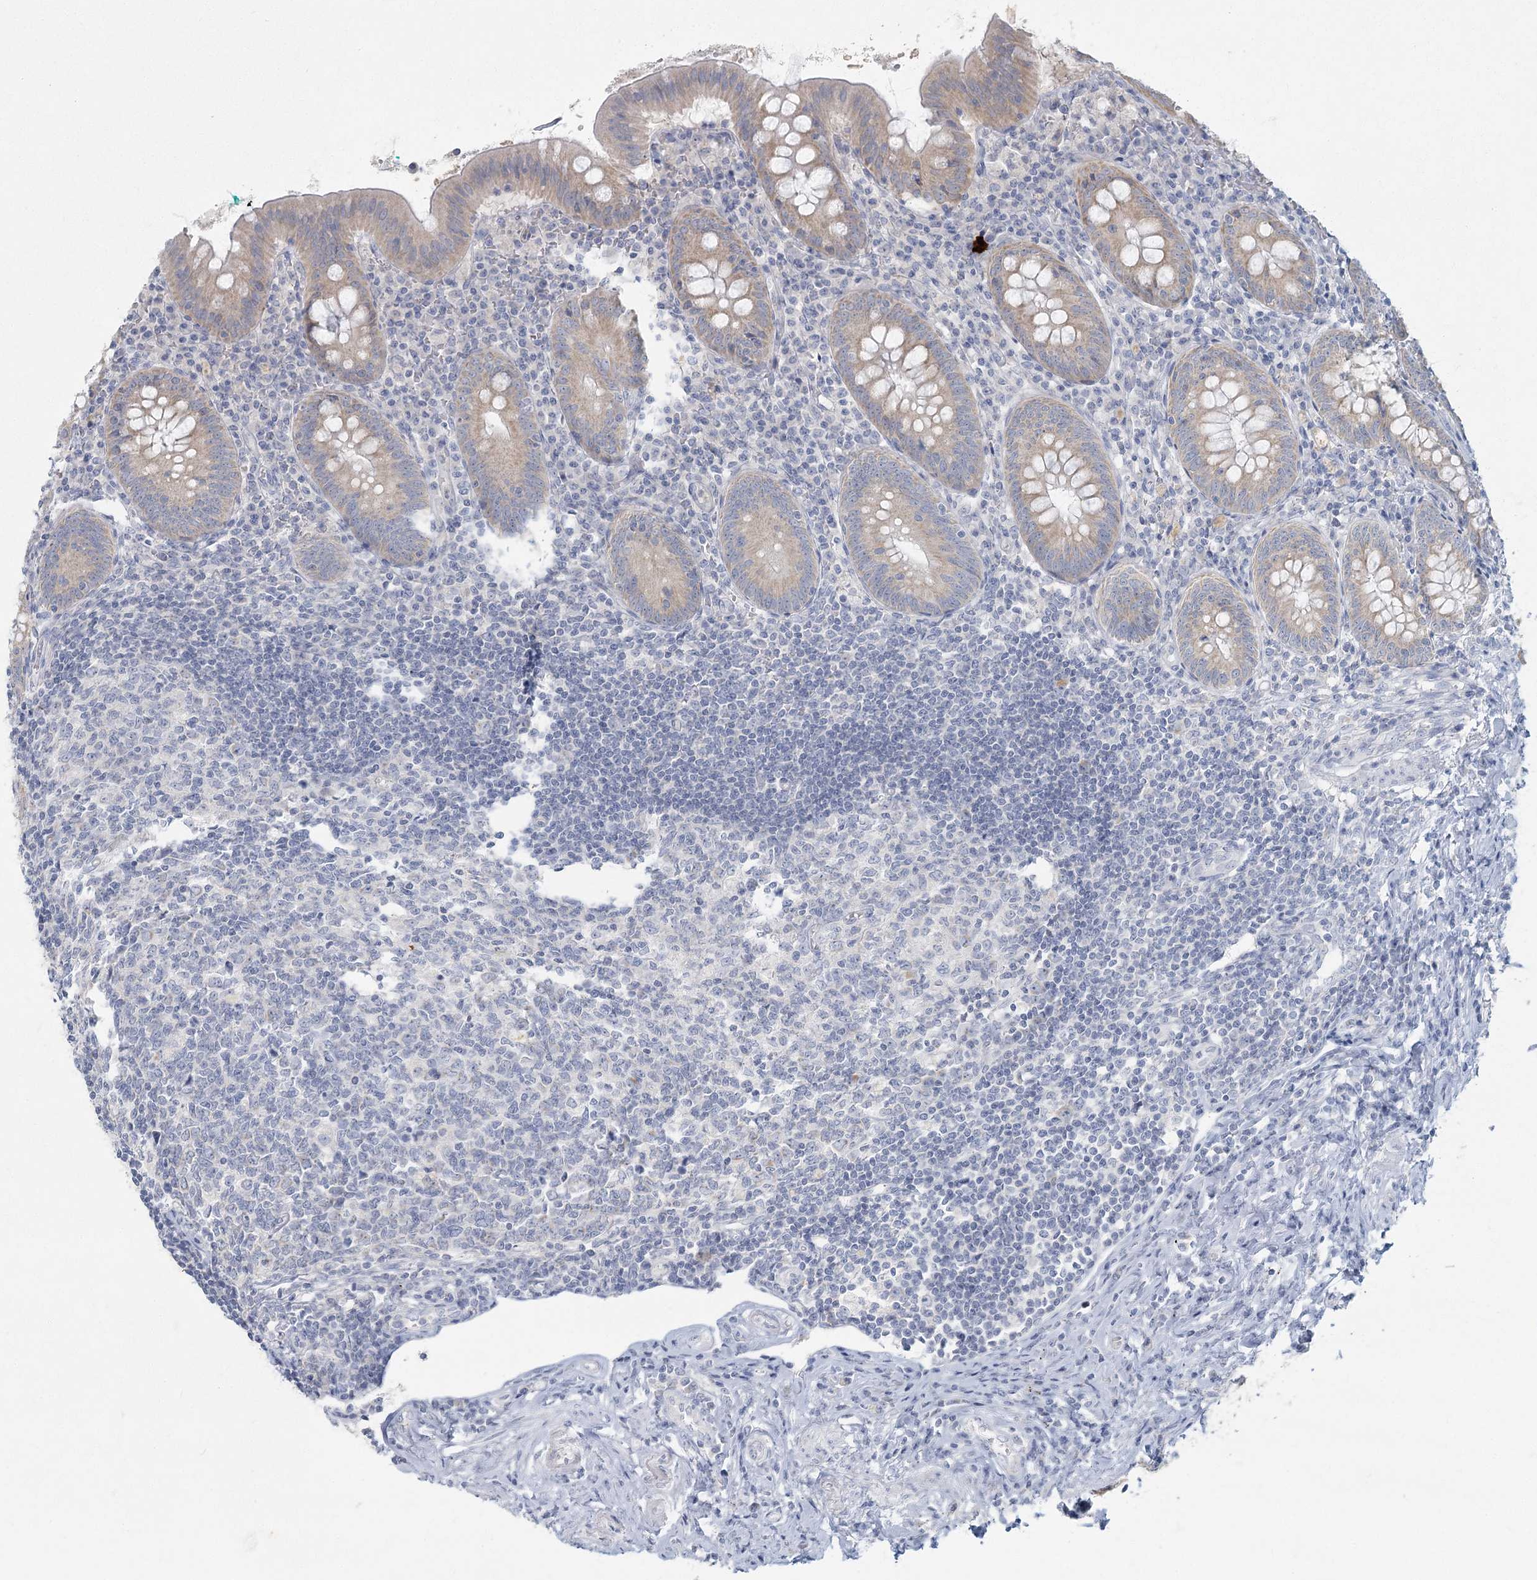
{"staining": {"intensity": "moderate", "quantity": ">75%", "location": "cytoplasmic/membranous"}, "tissue": "appendix", "cell_type": "Glandular cells", "image_type": "normal", "snomed": [{"axis": "morphology", "description": "Normal tissue, NOS"}, {"axis": "topography", "description": "Appendix"}], "caption": "Brown immunohistochemical staining in unremarkable appendix displays moderate cytoplasmic/membranous expression in approximately >75% of glandular cells.", "gene": "FAM110C", "patient": {"sex": "female", "age": 54}}